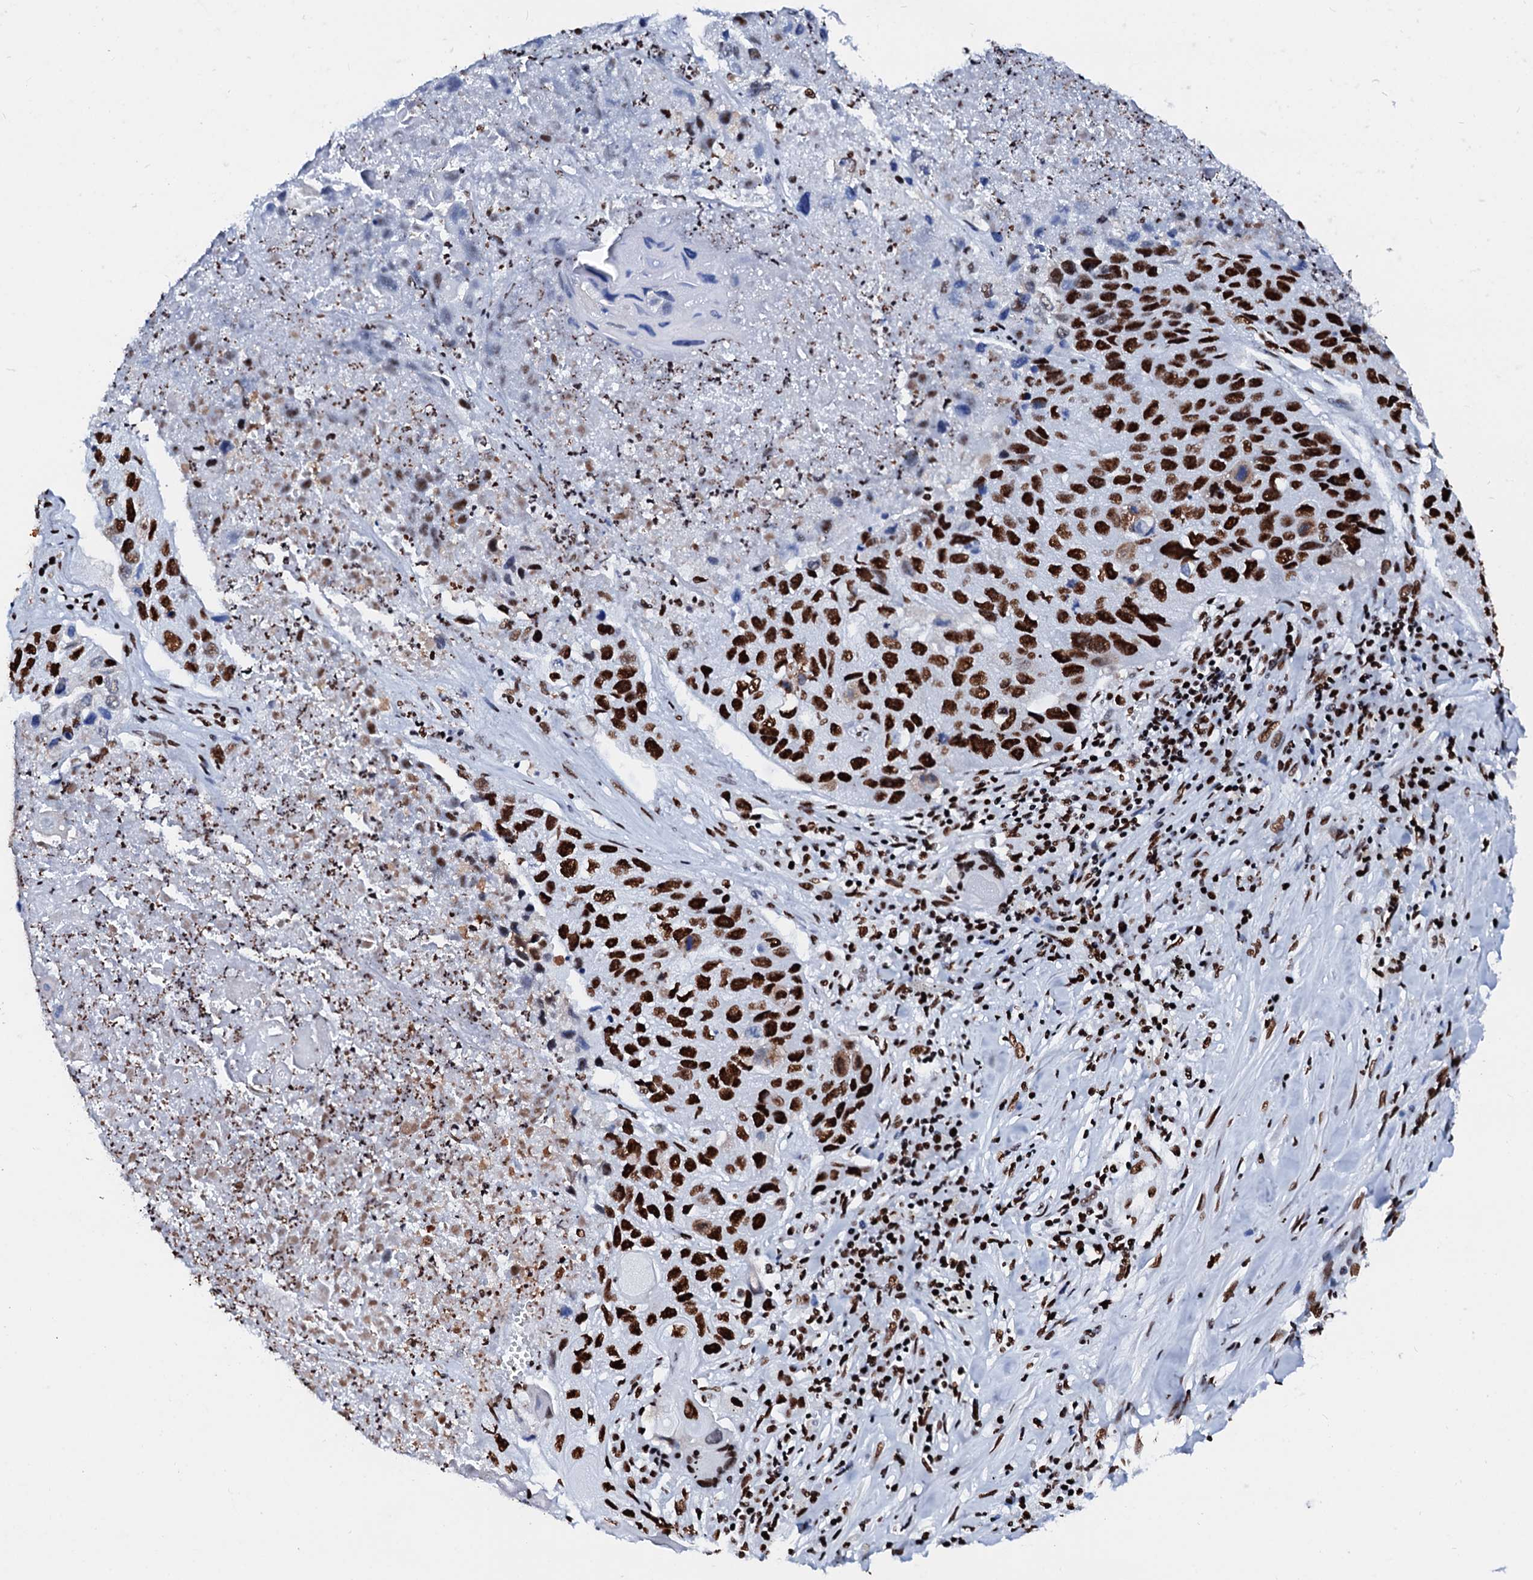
{"staining": {"intensity": "strong", "quantity": ">75%", "location": "nuclear"}, "tissue": "lung cancer", "cell_type": "Tumor cells", "image_type": "cancer", "snomed": [{"axis": "morphology", "description": "Squamous cell carcinoma, NOS"}, {"axis": "topography", "description": "Lung"}], "caption": "A micrograph showing strong nuclear staining in approximately >75% of tumor cells in lung squamous cell carcinoma, as visualized by brown immunohistochemical staining.", "gene": "RALY", "patient": {"sex": "male", "age": 61}}